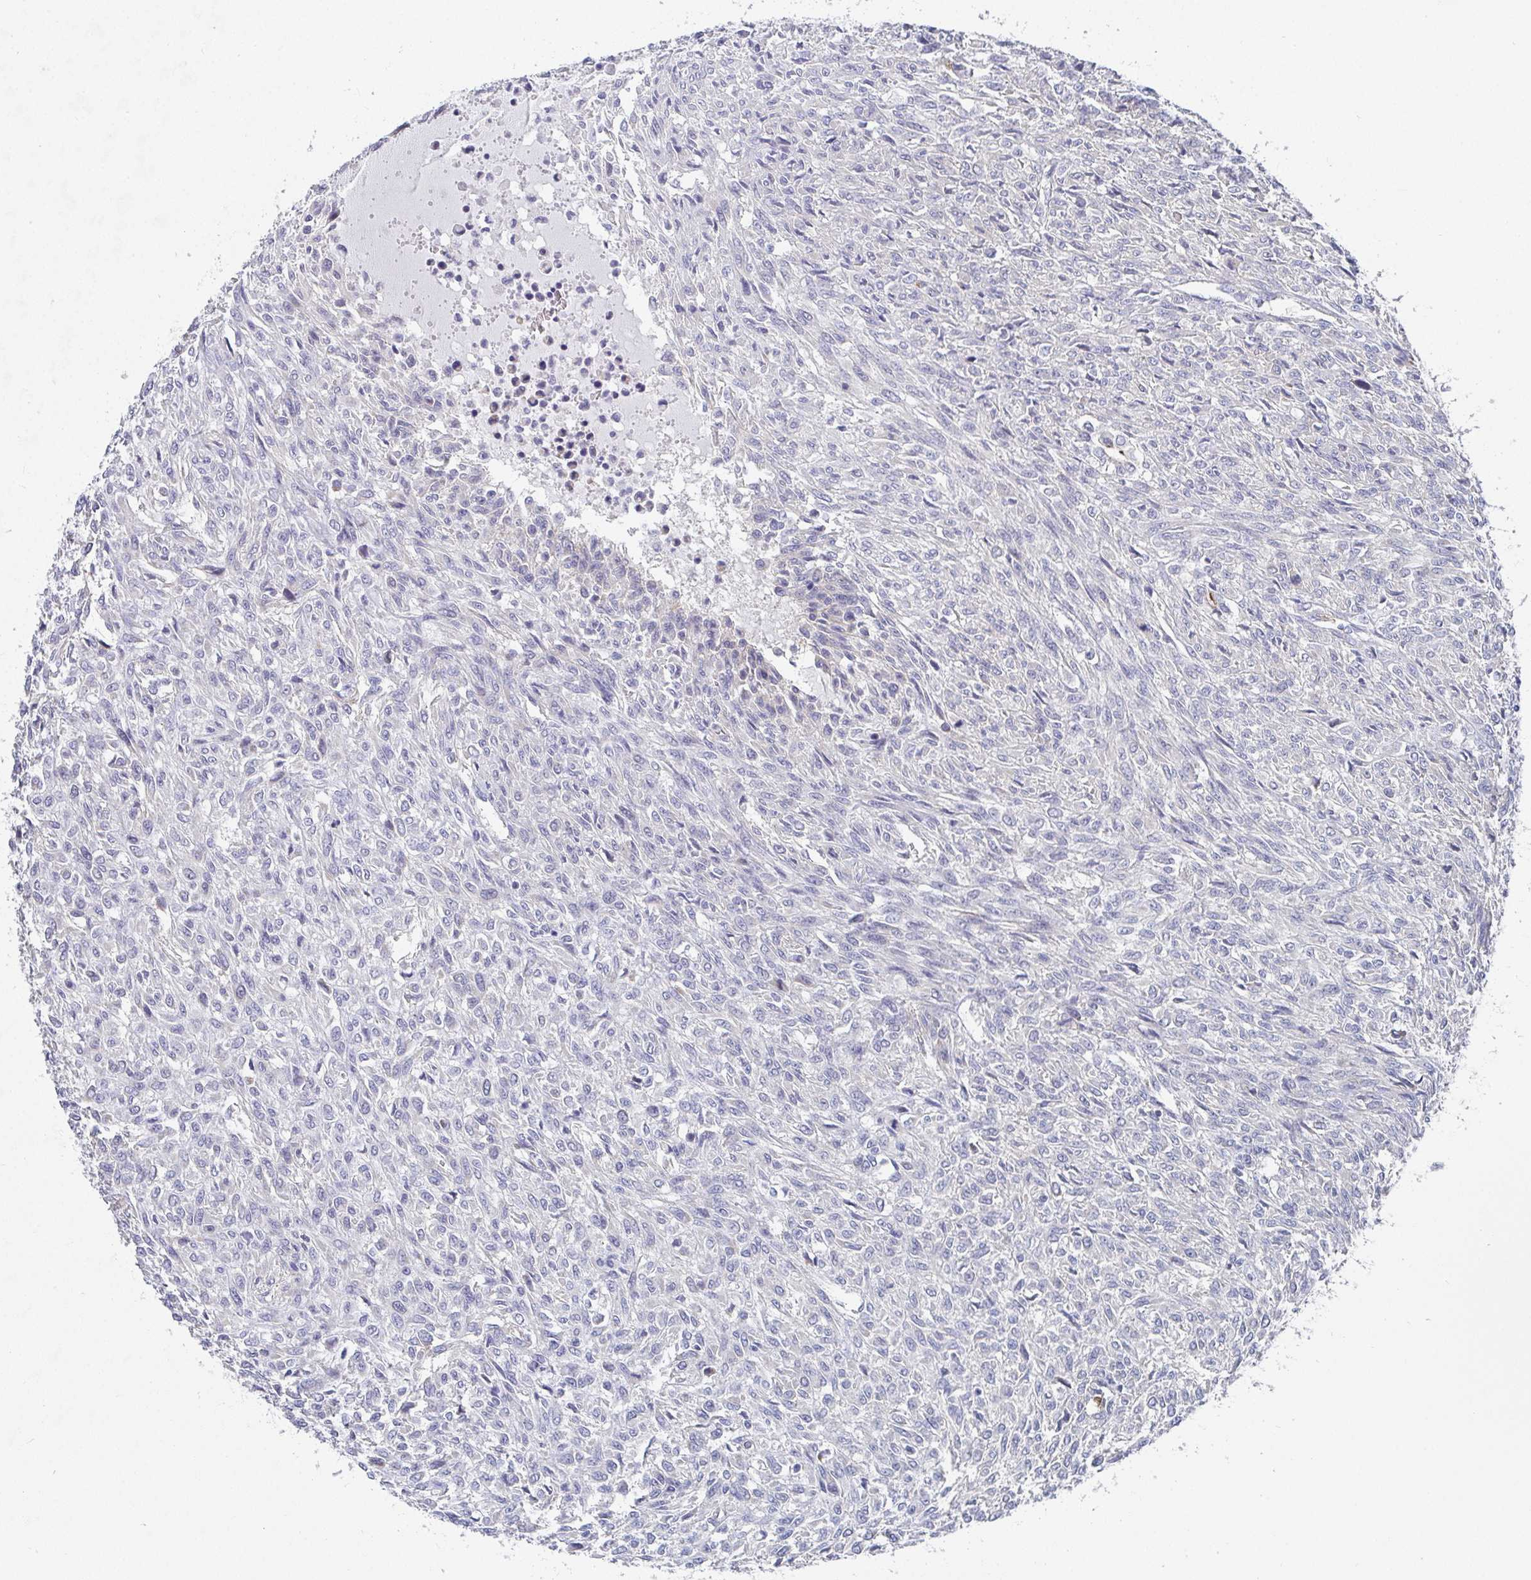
{"staining": {"intensity": "negative", "quantity": "none", "location": "none"}, "tissue": "renal cancer", "cell_type": "Tumor cells", "image_type": "cancer", "snomed": [{"axis": "morphology", "description": "Adenocarcinoma, NOS"}, {"axis": "topography", "description": "Kidney"}], "caption": "DAB immunohistochemical staining of human renal adenocarcinoma displays no significant positivity in tumor cells.", "gene": "ATP5F1C", "patient": {"sex": "male", "age": 58}}